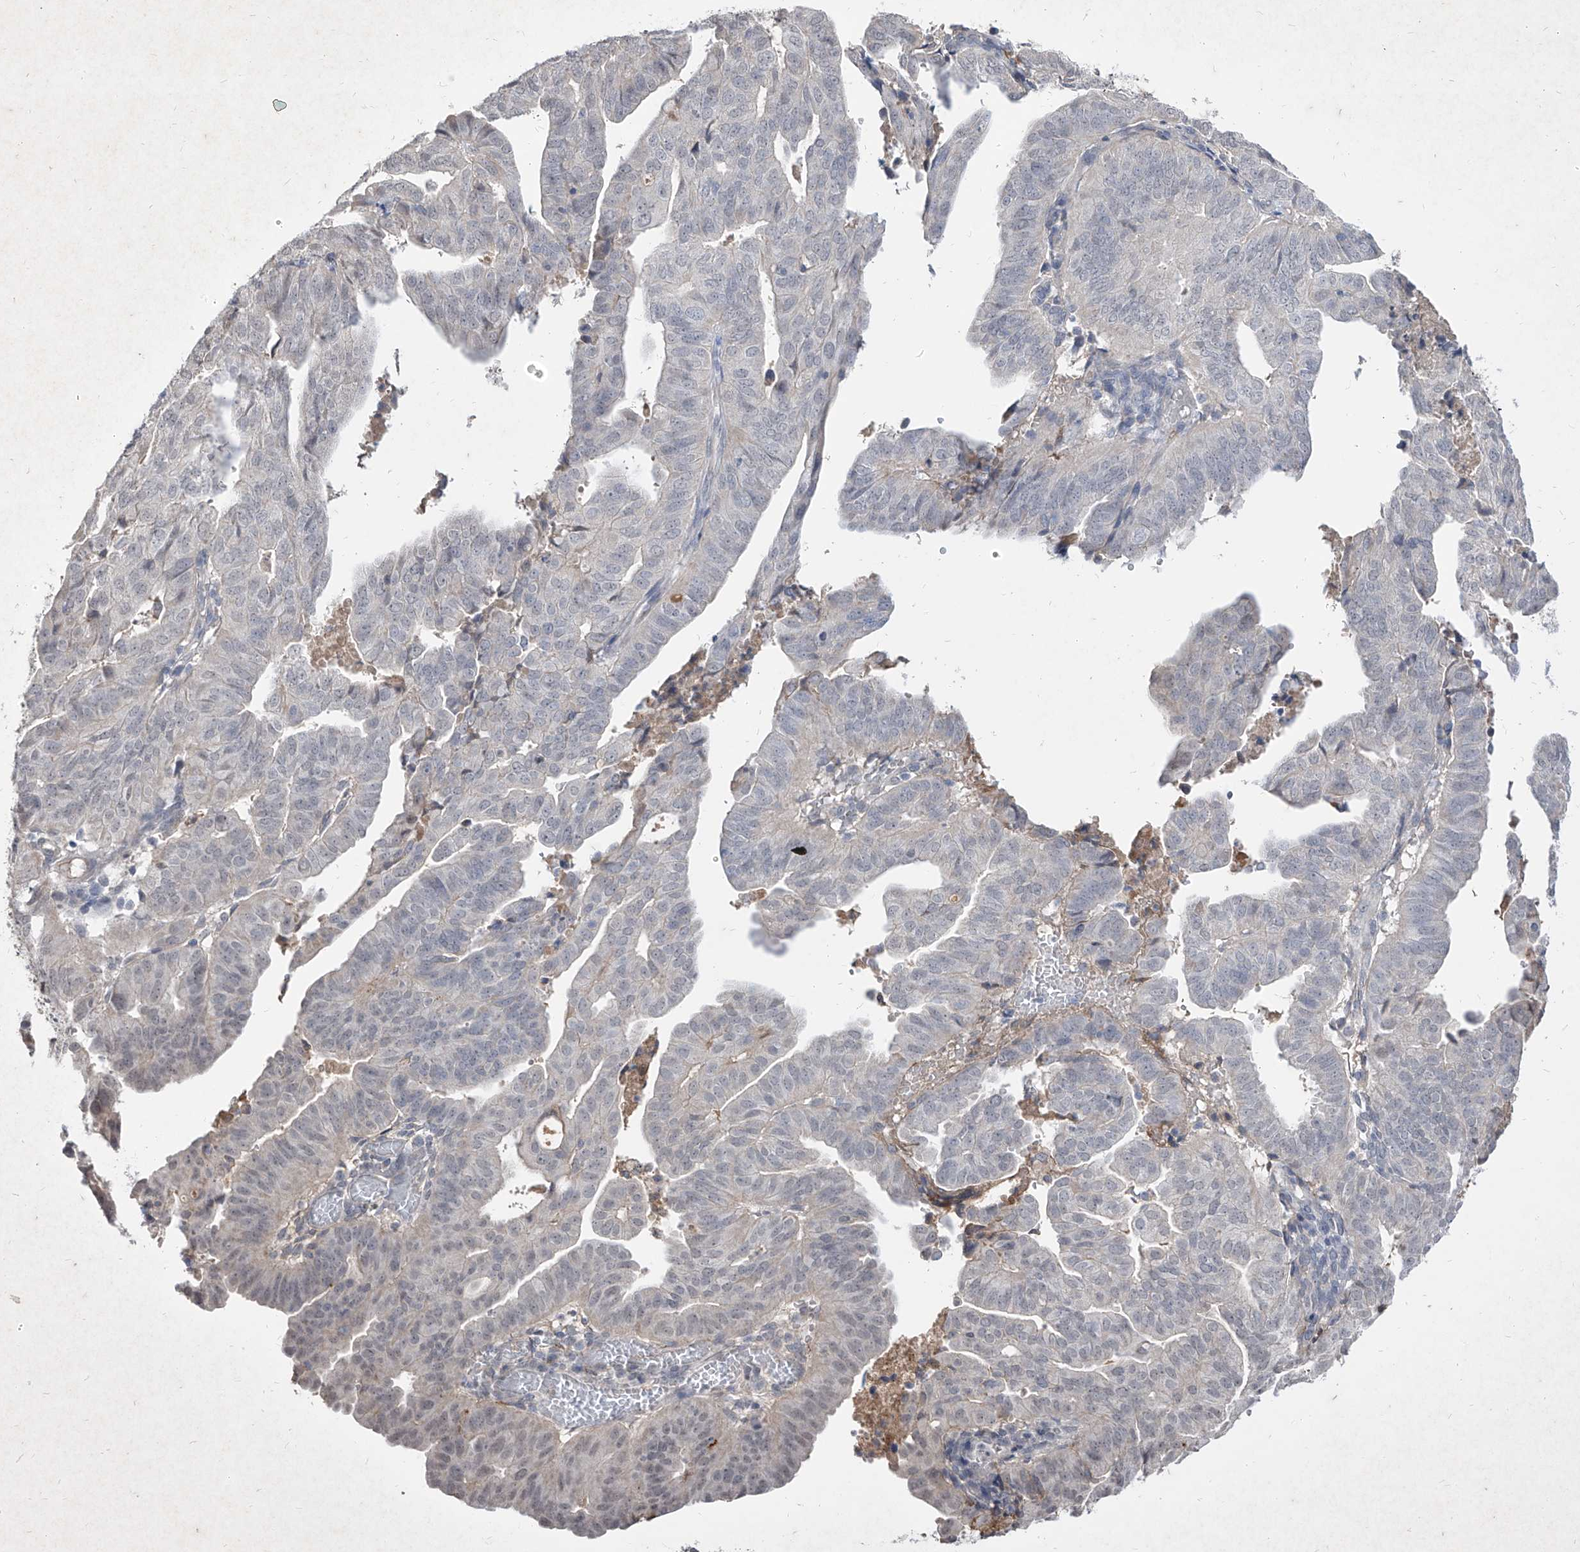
{"staining": {"intensity": "negative", "quantity": "none", "location": "none"}, "tissue": "endometrial cancer", "cell_type": "Tumor cells", "image_type": "cancer", "snomed": [{"axis": "morphology", "description": "Adenocarcinoma, NOS"}, {"axis": "topography", "description": "Uterus"}], "caption": "Immunohistochemistry (IHC) of human endometrial cancer shows no positivity in tumor cells.", "gene": "C4A", "patient": {"sex": "female", "age": 77}}